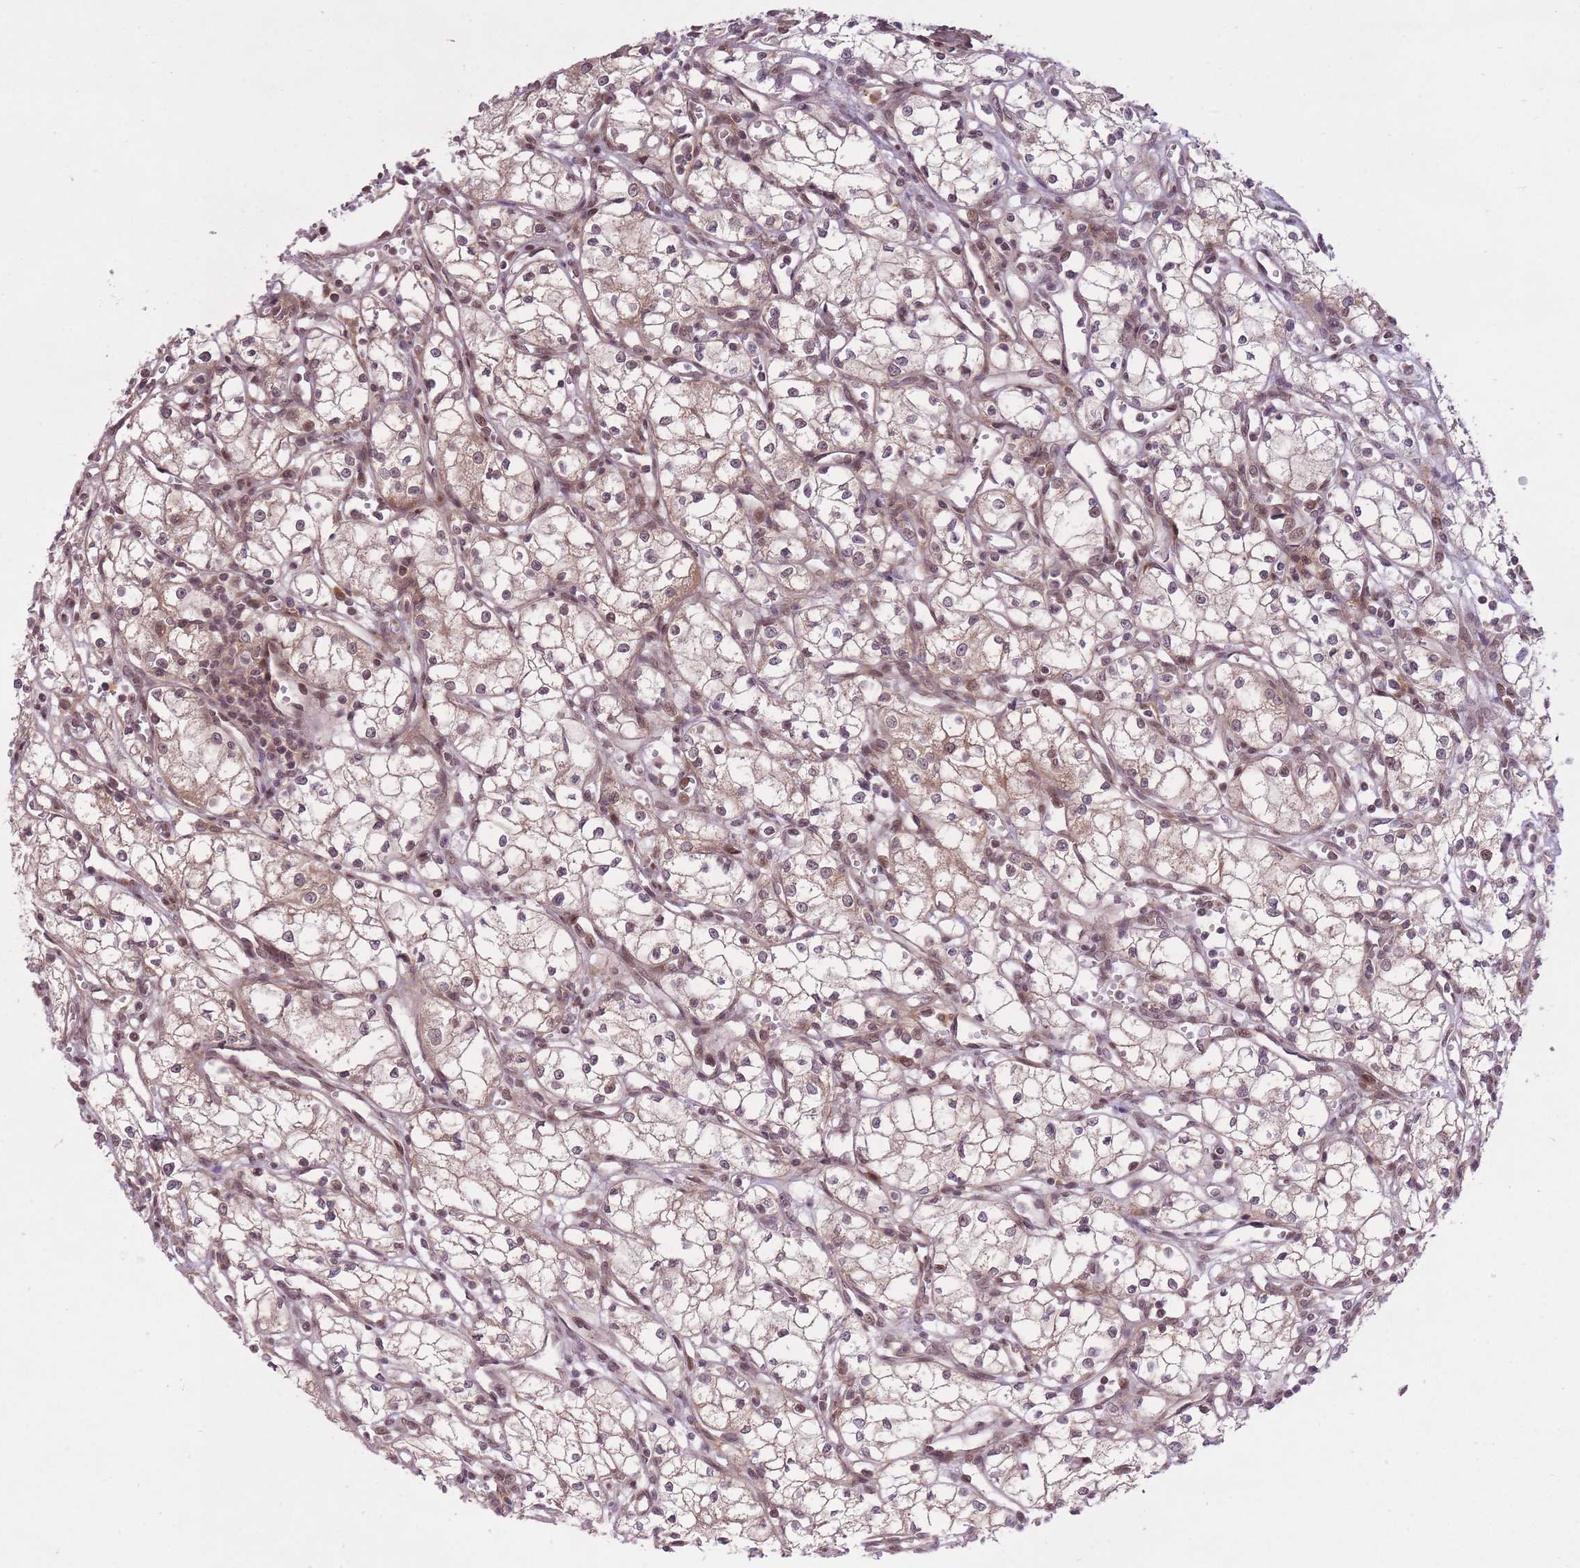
{"staining": {"intensity": "weak", "quantity": "25%-75%", "location": "cytoplasmic/membranous,nuclear"}, "tissue": "renal cancer", "cell_type": "Tumor cells", "image_type": "cancer", "snomed": [{"axis": "morphology", "description": "Adenocarcinoma, NOS"}, {"axis": "topography", "description": "Kidney"}], "caption": "Weak cytoplasmic/membranous and nuclear protein positivity is present in approximately 25%-75% of tumor cells in renal adenocarcinoma. The staining was performed using DAB (3,3'-diaminobenzidine), with brown indicating positive protein expression. Nuclei are stained blue with hematoxylin.", "gene": "ZNF391", "patient": {"sex": "male", "age": 59}}